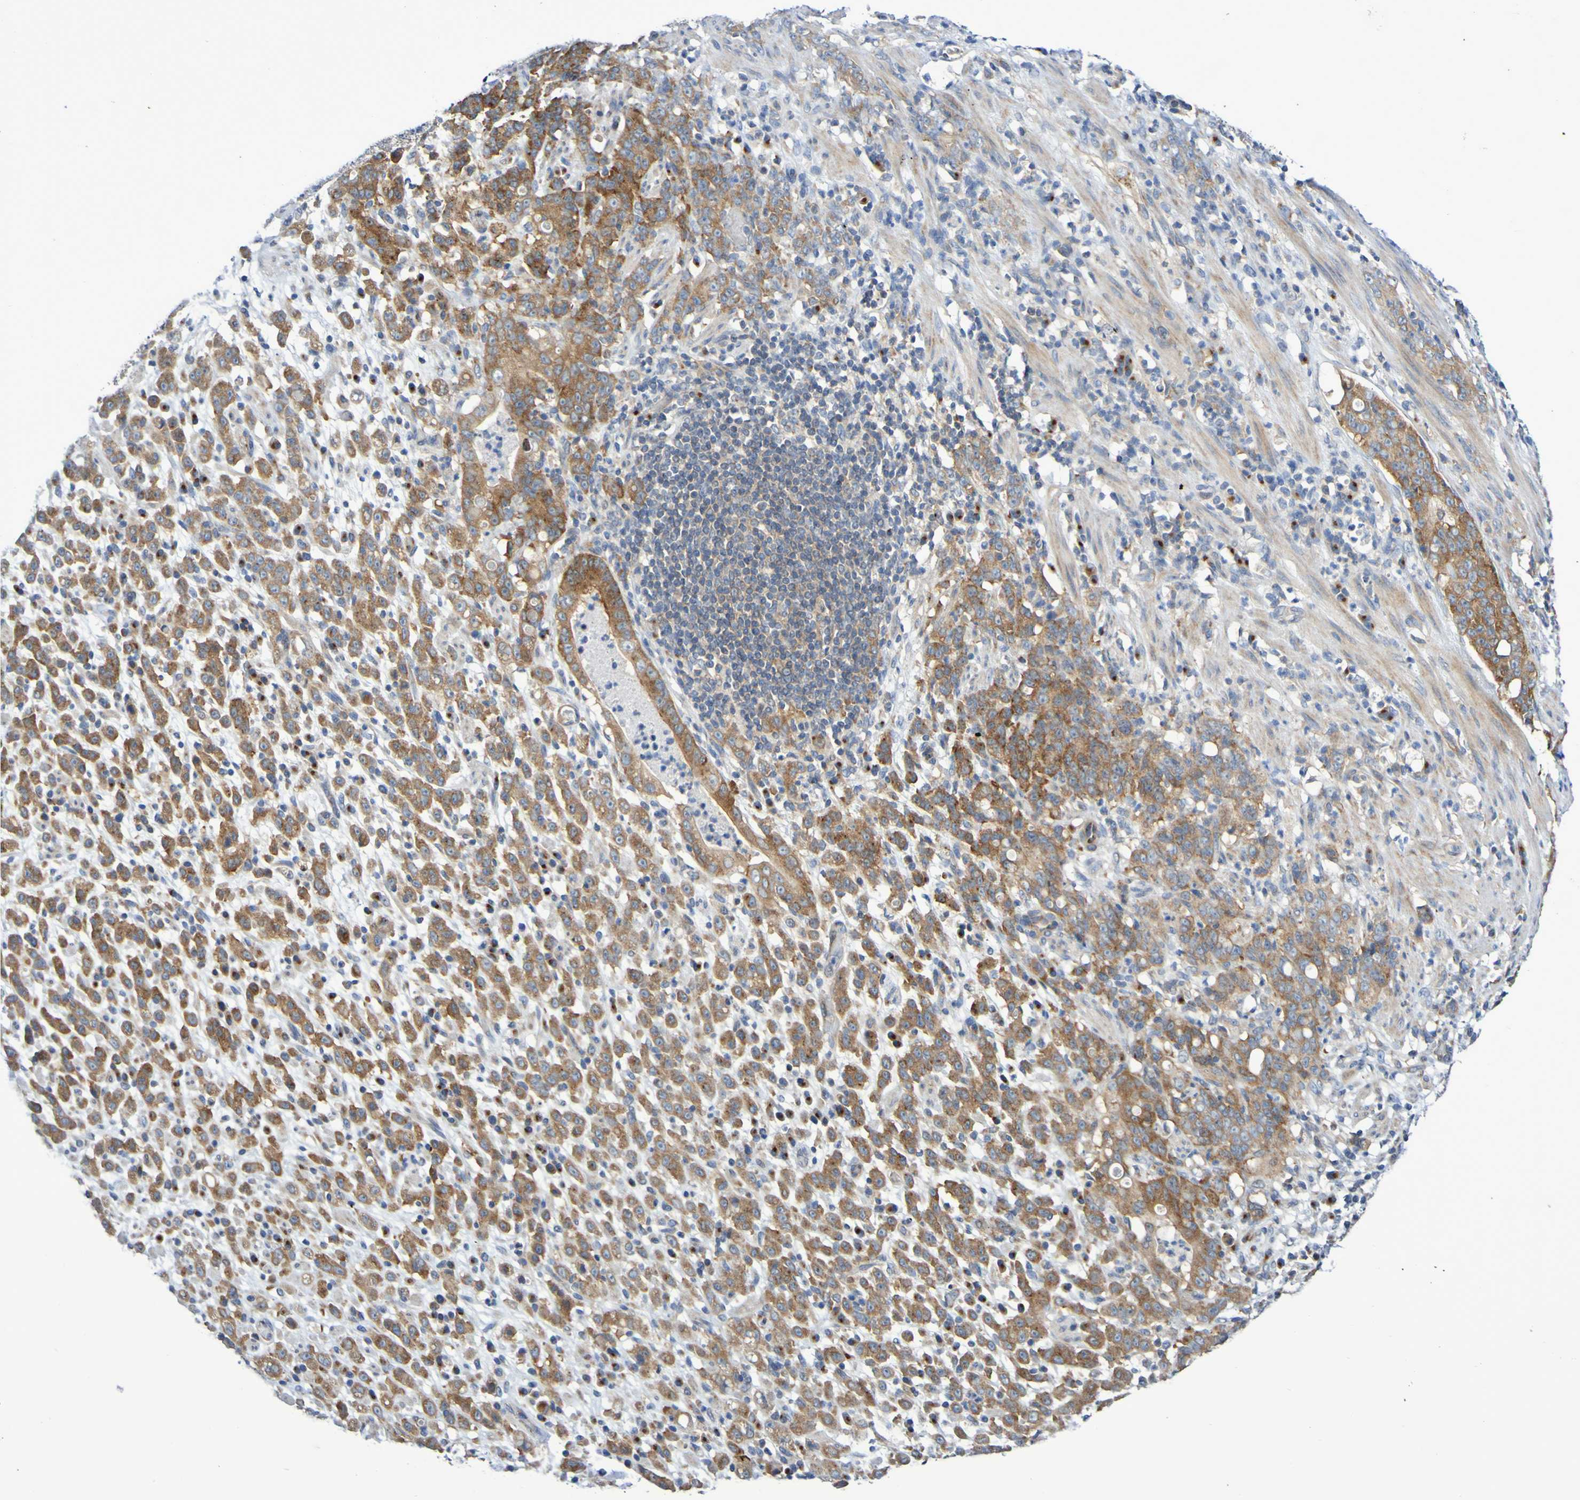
{"staining": {"intensity": "moderate", "quantity": ">75%", "location": "cytoplasmic/membranous"}, "tissue": "stomach cancer", "cell_type": "Tumor cells", "image_type": "cancer", "snomed": [{"axis": "morphology", "description": "Adenocarcinoma, NOS"}, {"axis": "topography", "description": "Stomach, lower"}], "caption": "Tumor cells display medium levels of moderate cytoplasmic/membranous positivity in about >75% of cells in adenocarcinoma (stomach).", "gene": "LMBRD2", "patient": {"sex": "male", "age": 88}}